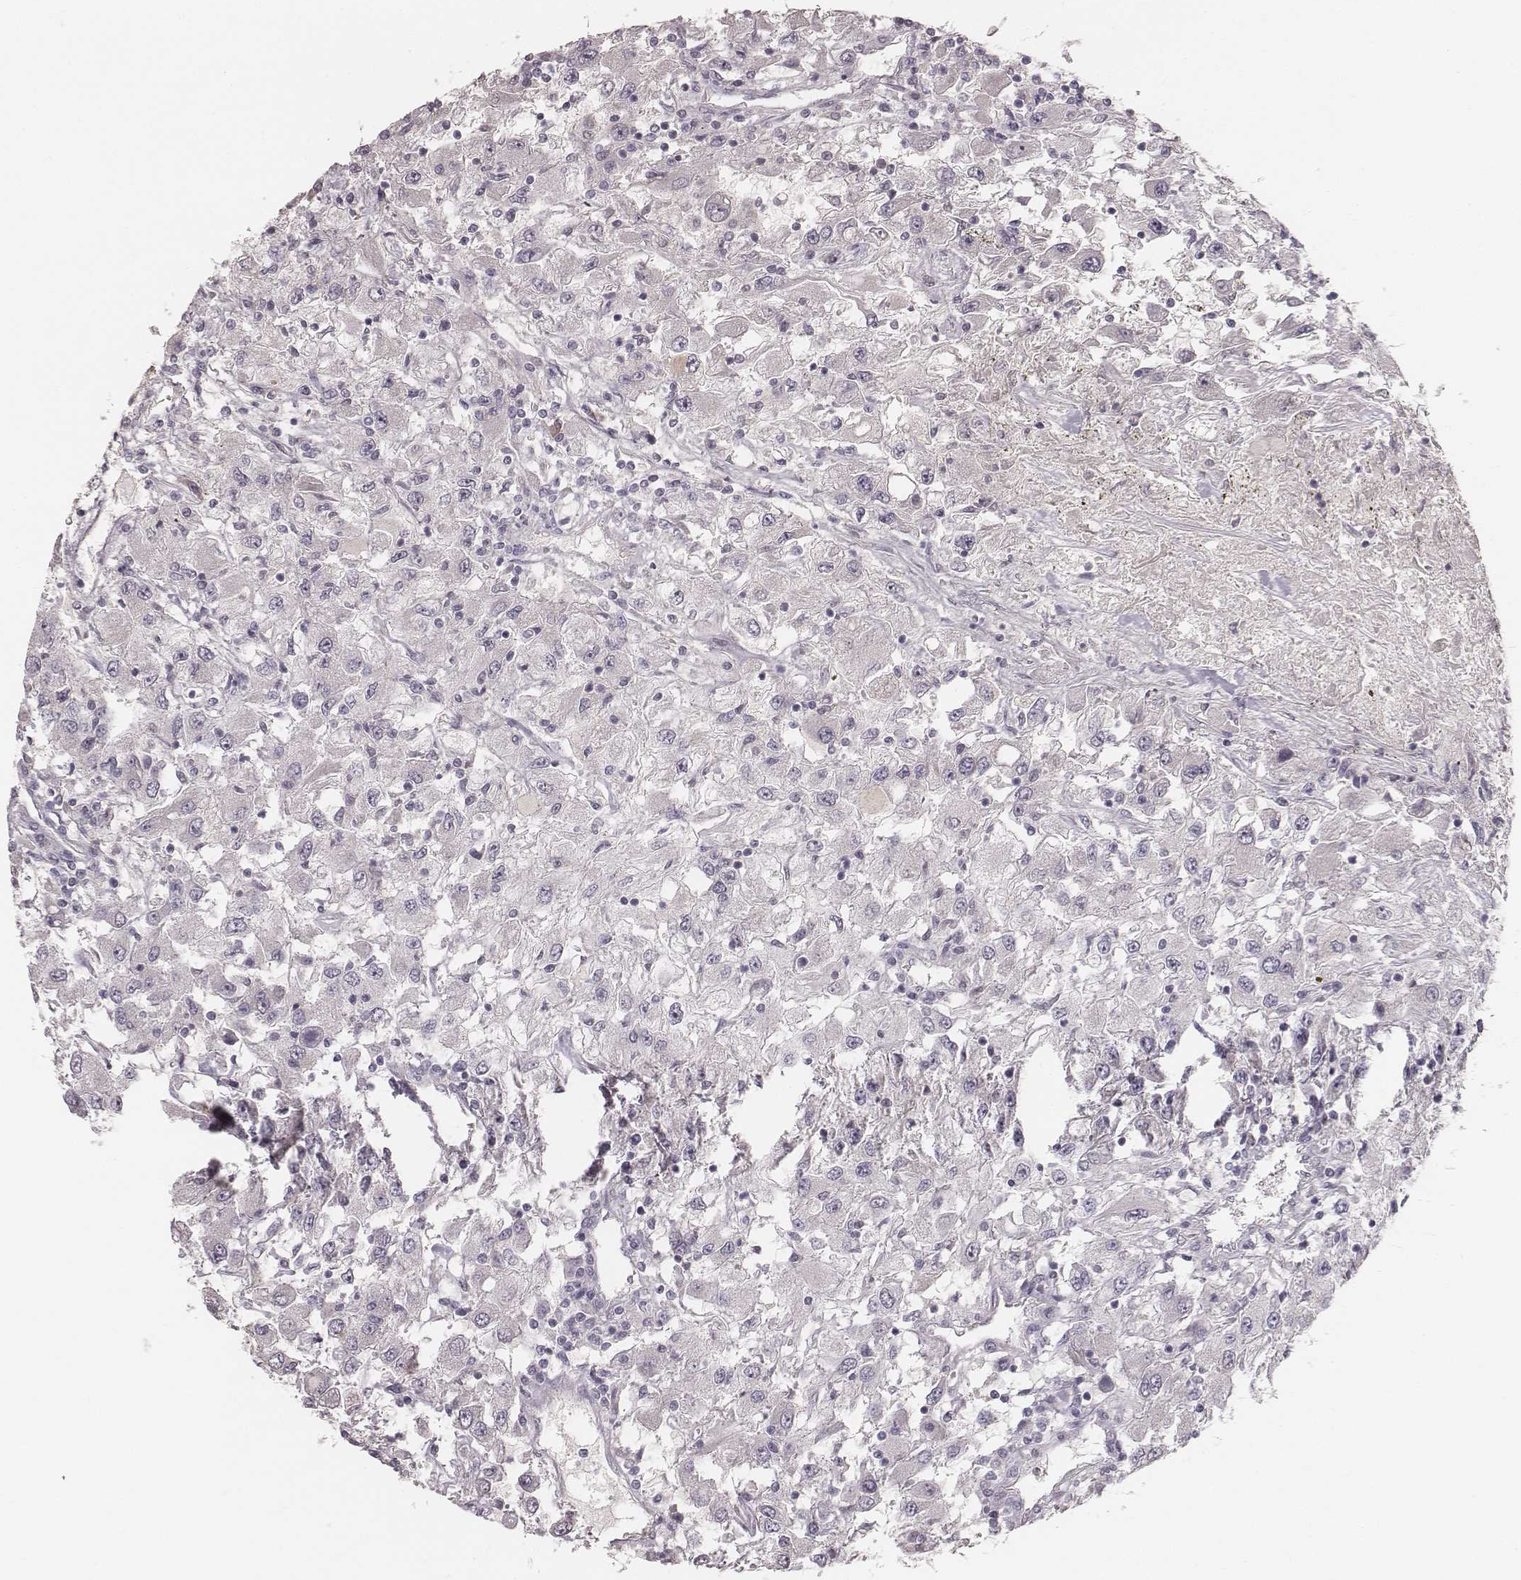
{"staining": {"intensity": "negative", "quantity": "none", "location": "none"}, "tissue": "renal cancer", "cell_type": "Tumor cells", "image_type": "cancer", "snomed": [{"axis": "morphology", "description": "Adenocarcinoma, NOS"}, {"axis": "topography", "description": "Kidney"}], "caption": "Immunohistochemistry of human adenocarcinoma (renal) exhibits no expression in tumor cells. Brightfield microscopy of IHC stained with DAB (brown) and hematoxylin (blue), captured at high magnification.", "gene": "LY6K", "patient": {"sex": "female", "age": 67}}